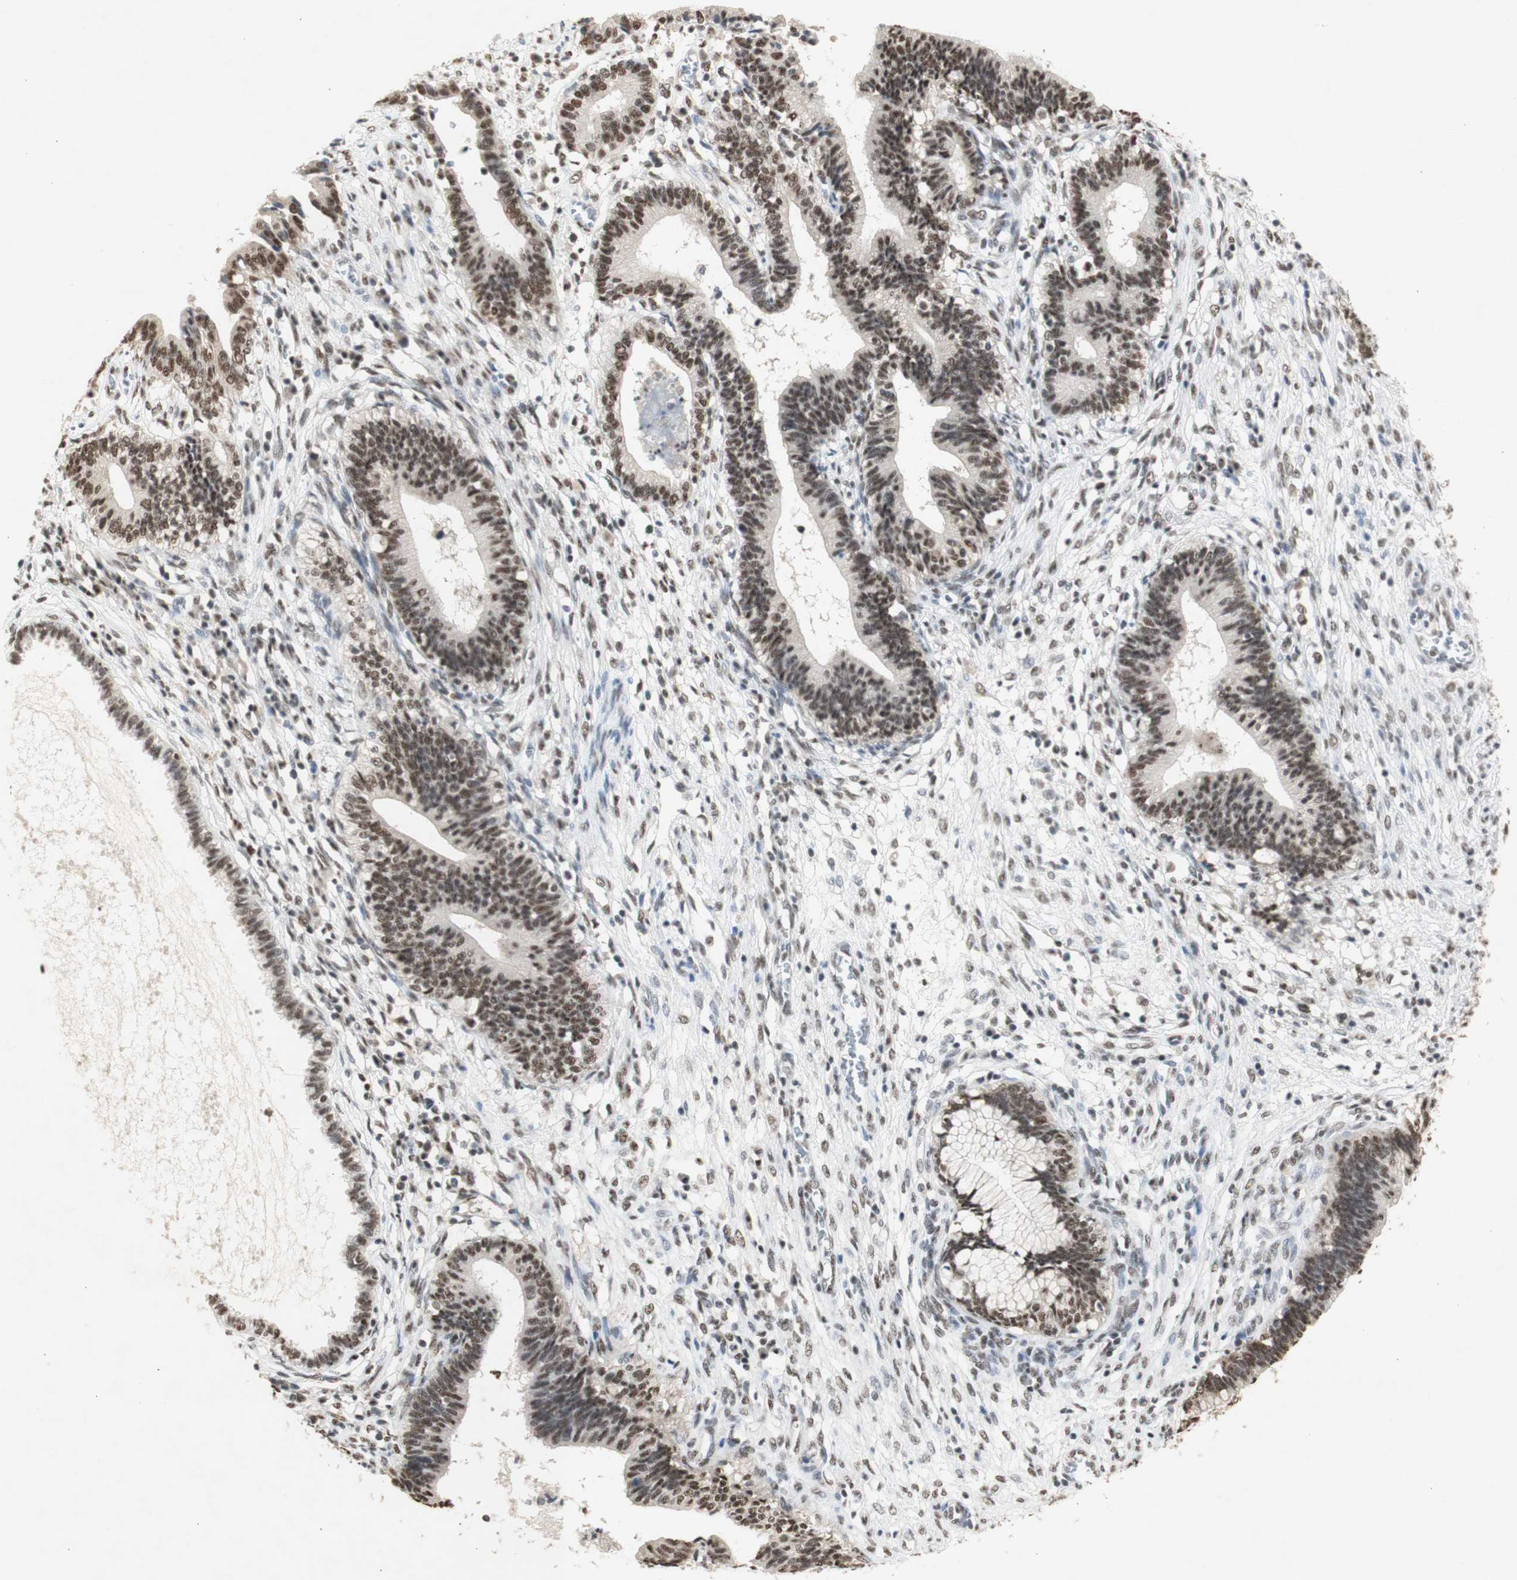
{"staining": {"intensity": "moderate", "quantity": ">75%", "location": "nuclear"}, "tissue": "cervical cancer", "cell_type": "Tumor cells", "image_type": "cancer", "snomed": [{"axis": "morphology", "description": "Adenocarcinoma, NOS"}, {"axis": "topography", "description": "Cervix"}], "caption": "Approximately >75% of tumor cells in human adenocarcinoma (cervical) show moderate nuclear protein expression as visualized by brown immunohistochemical staining.", "gene": "SNRPB", "patient": {"sex": "female", "age": 44}}